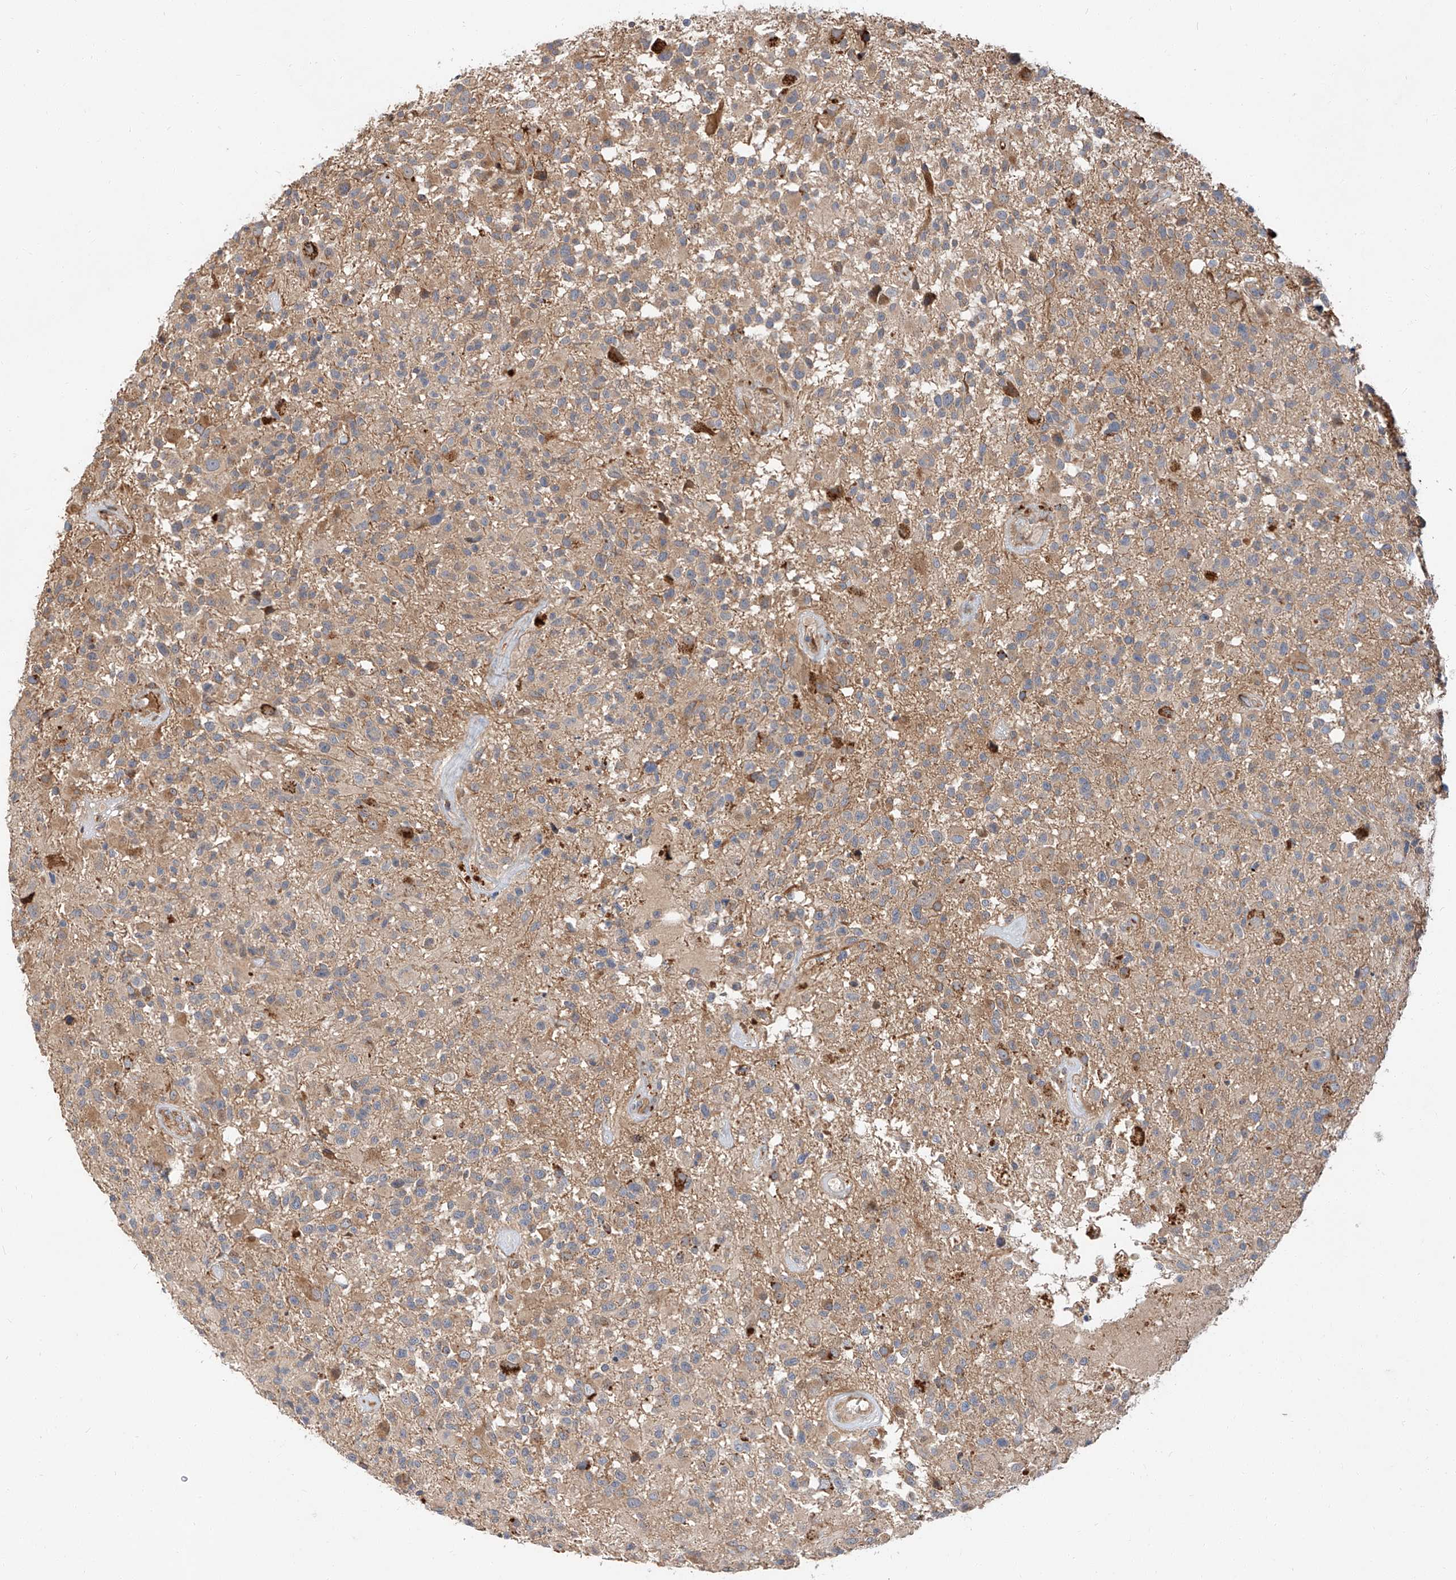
{"staining": {"intensity": "weak", "quantity": "25%-75%", "location": "cytoplasmic/membranous"}, "tissue": "glioma", "cell_type": "Tumor cells", "image_type": "cancer", "snomed": [{"axis": "morphology", "description": "Glioma, malignant, High grade"}, {"axis": "morphology", "description": "Glioblastoma, NOS"}, {"axis": "topography", "description": "Brain"}], "caption": "Brown immunohistochemical staining in human high-grade glioma (malignant) displays weak cytoplasmic/membranous expression in approximately 25%-75% of tumor cells.", "gene": "DIRAS3", "patient": {"sex": "male", "age": 60}}